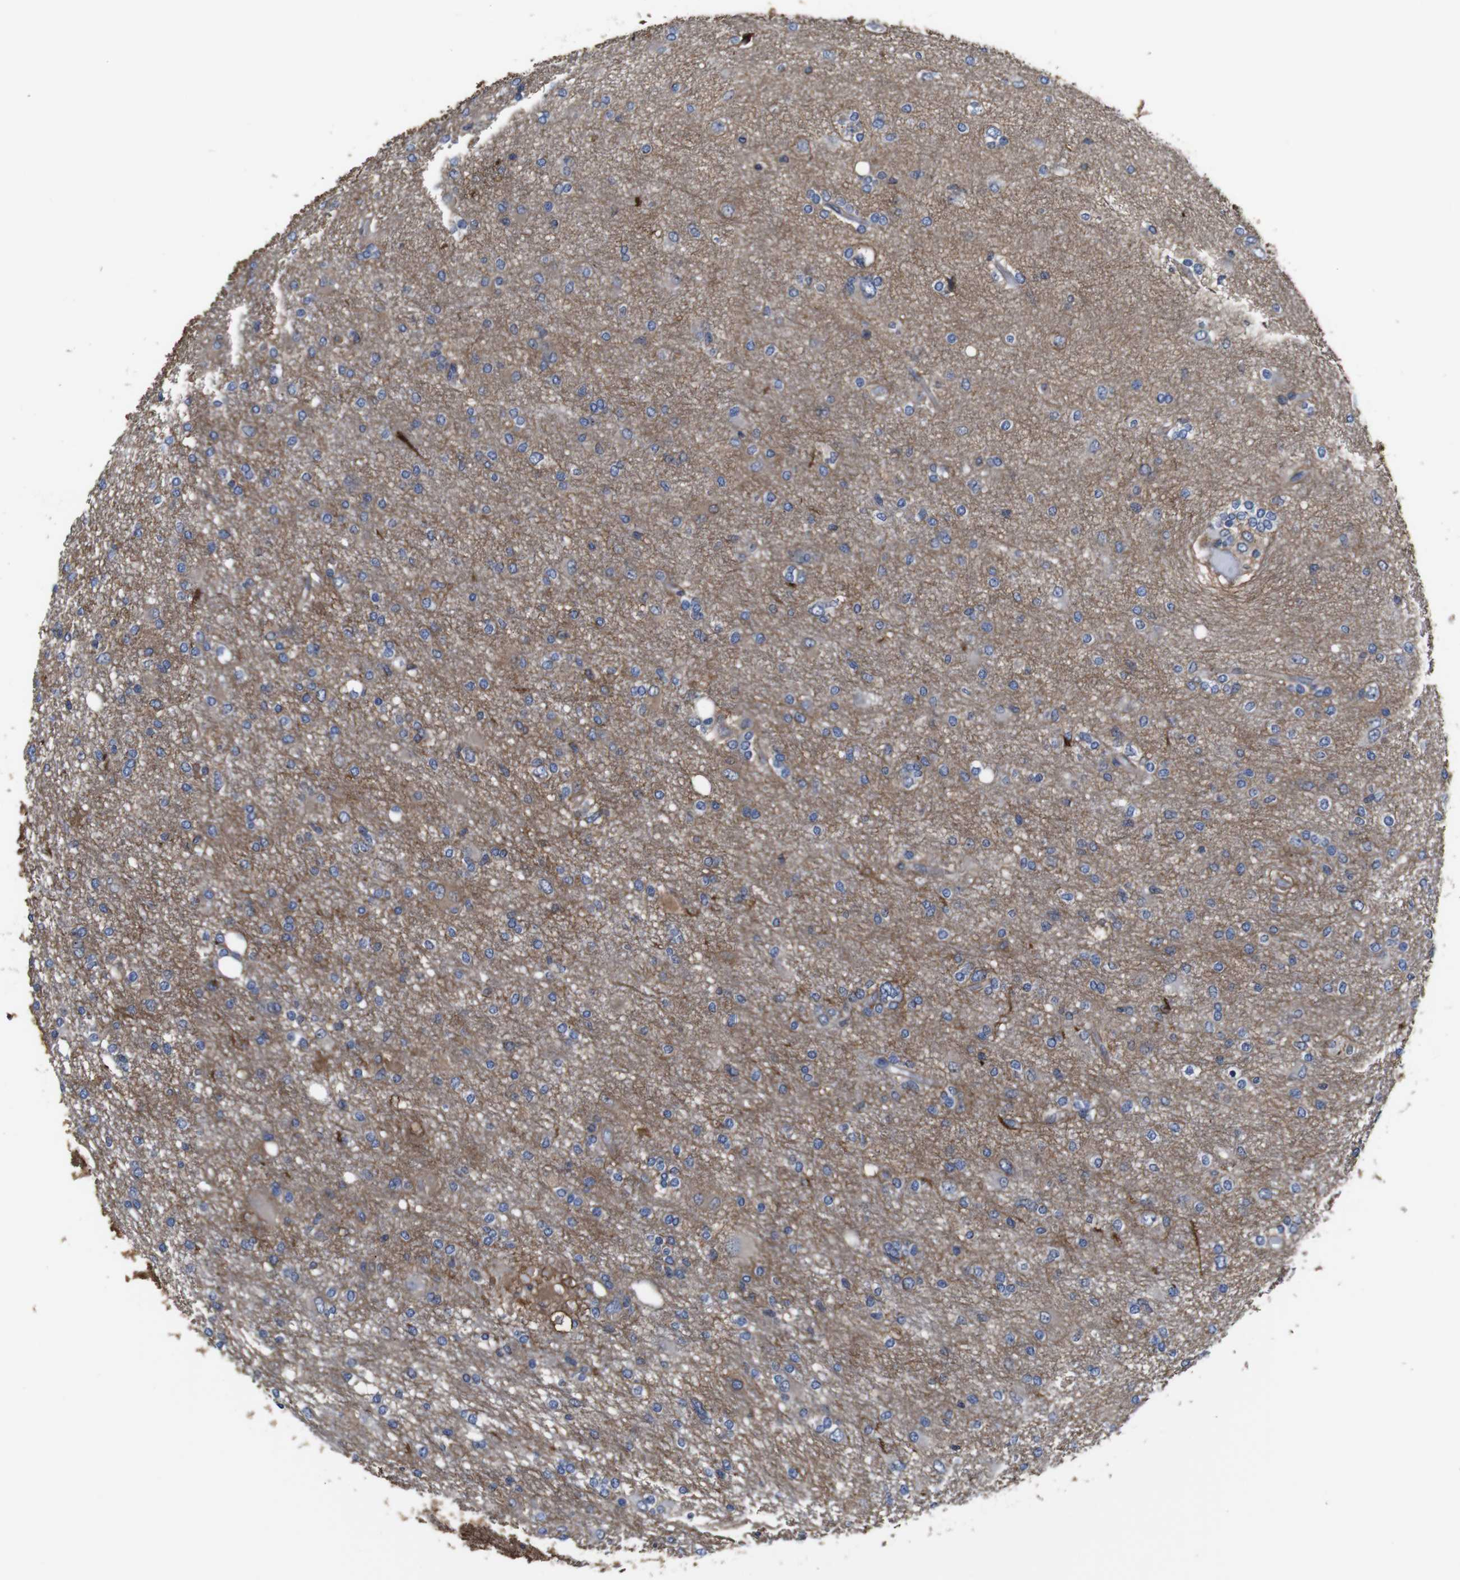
{"staining": {"intensity": "negative", "quantity": "none", "location": "none"}, "tissue": "glioma", "cell_type": "Tumor cells", "image_type": "cancer", "snomed": [{"axis": "morphology", "description": "Glioma, malignant, High grade"}, {"axis": "topography", "description": "Brain"}], "caption": "DAB immunohistochemical staining of malignant high-grade glioma reveals no significant staining in tumor cells. (DAB (3,3'-diaminobenzidine) immunohistochemistry visualized using brightfield microscopy, high magnification).", "gene": "PI4KA", "patient": {"sex": "female", "age": 59}}